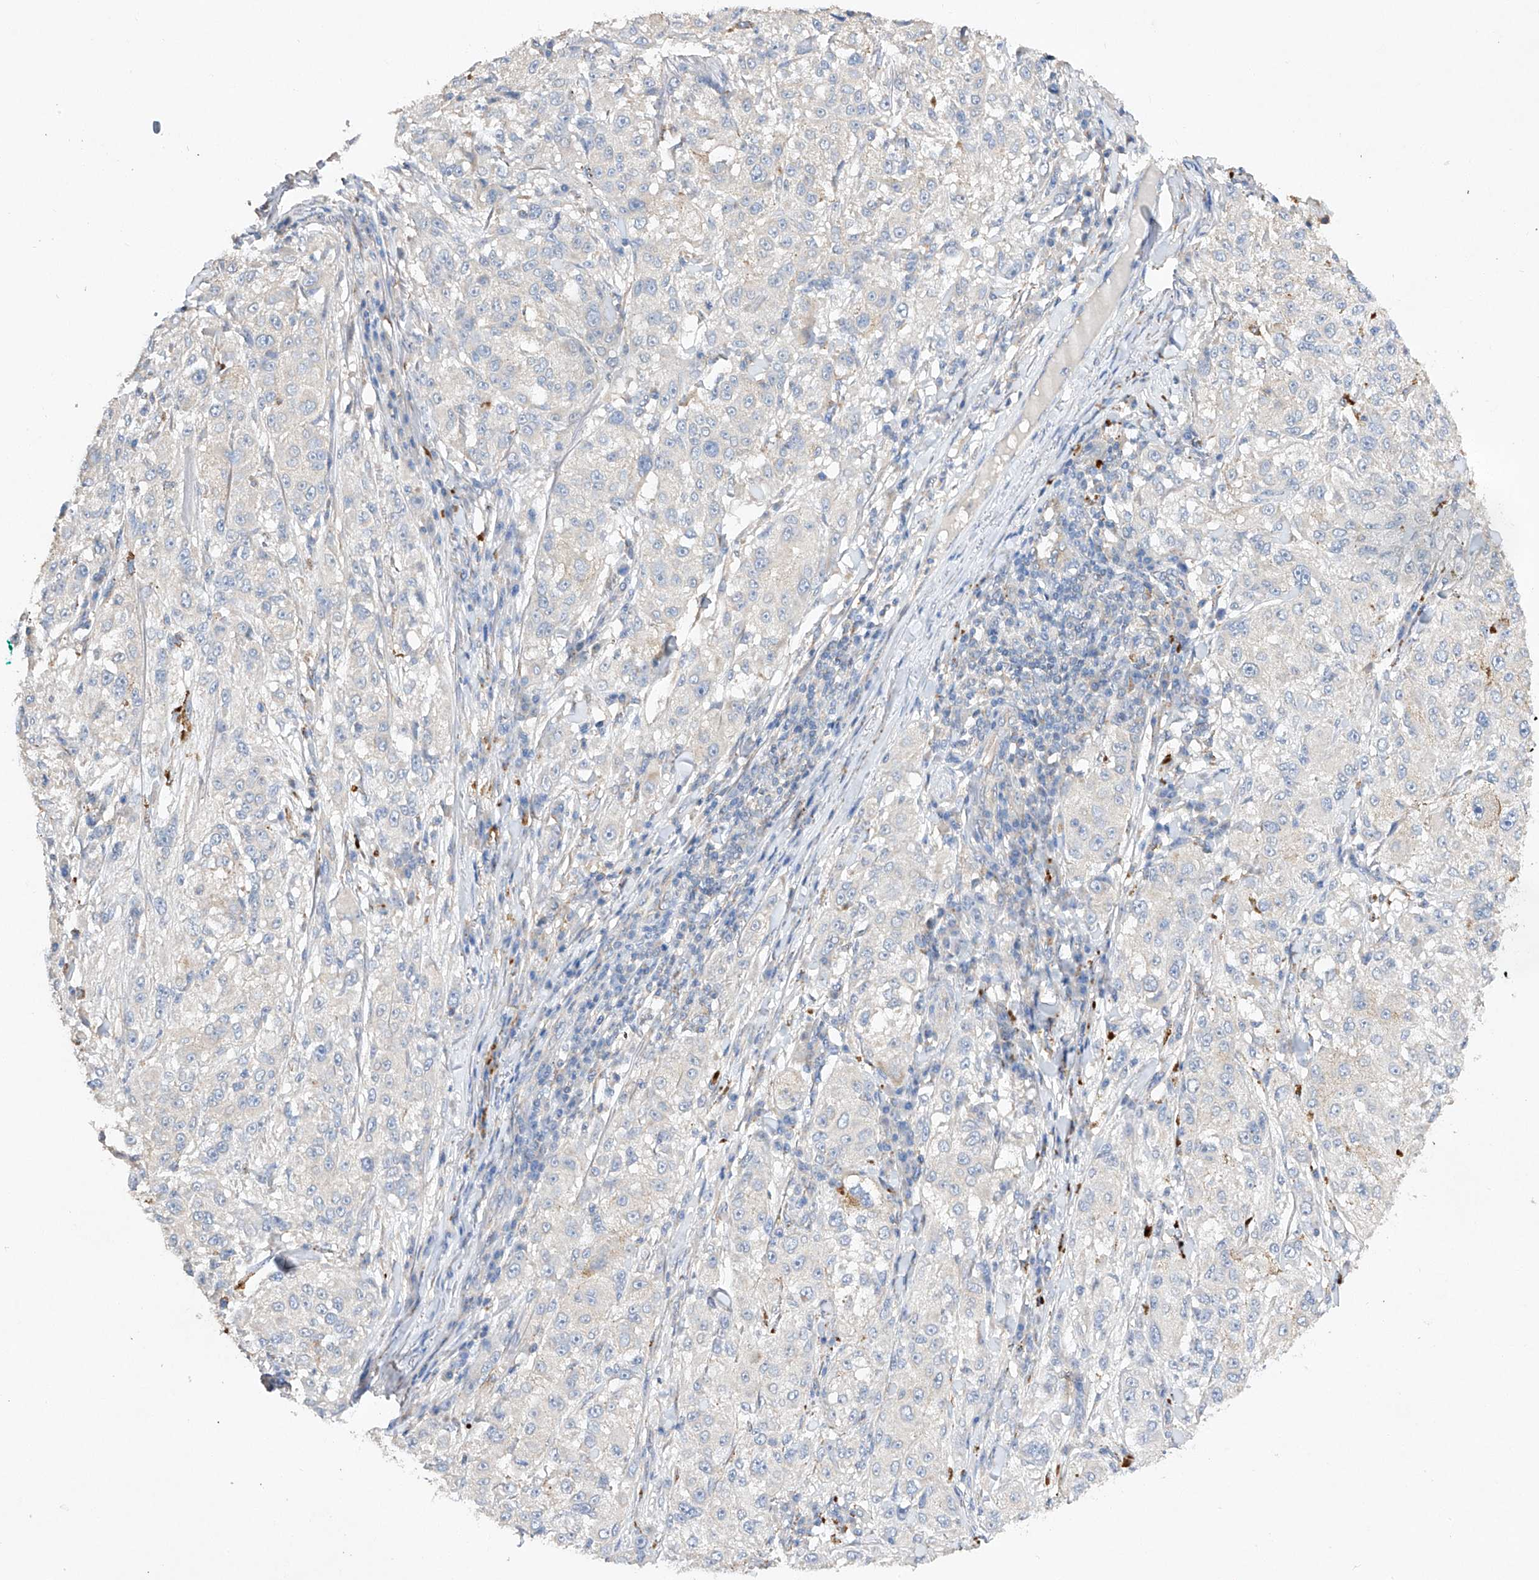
{"staining": {"intensity": "negative", "quantity": "none", "location": "none"}, "tissue": "melanoma", "cell_type": "Tumor cells", "image_type": "cancer", "snomed": [{"axis": "morphology", "description": "Necrosis, NOS"}, {"axis": "morphology", "description": "Malignant melanoma, NOS"}, {"axis": "topography", "description": "Skin"}], "caption": "A micrograph of human malignant melanoma is negative for staining in tumor cells. (DAB immunohistochemistry with hematoxylin counter stain).", "gene": "AMD1", "patient": {"sex": "female", "age": 87}}